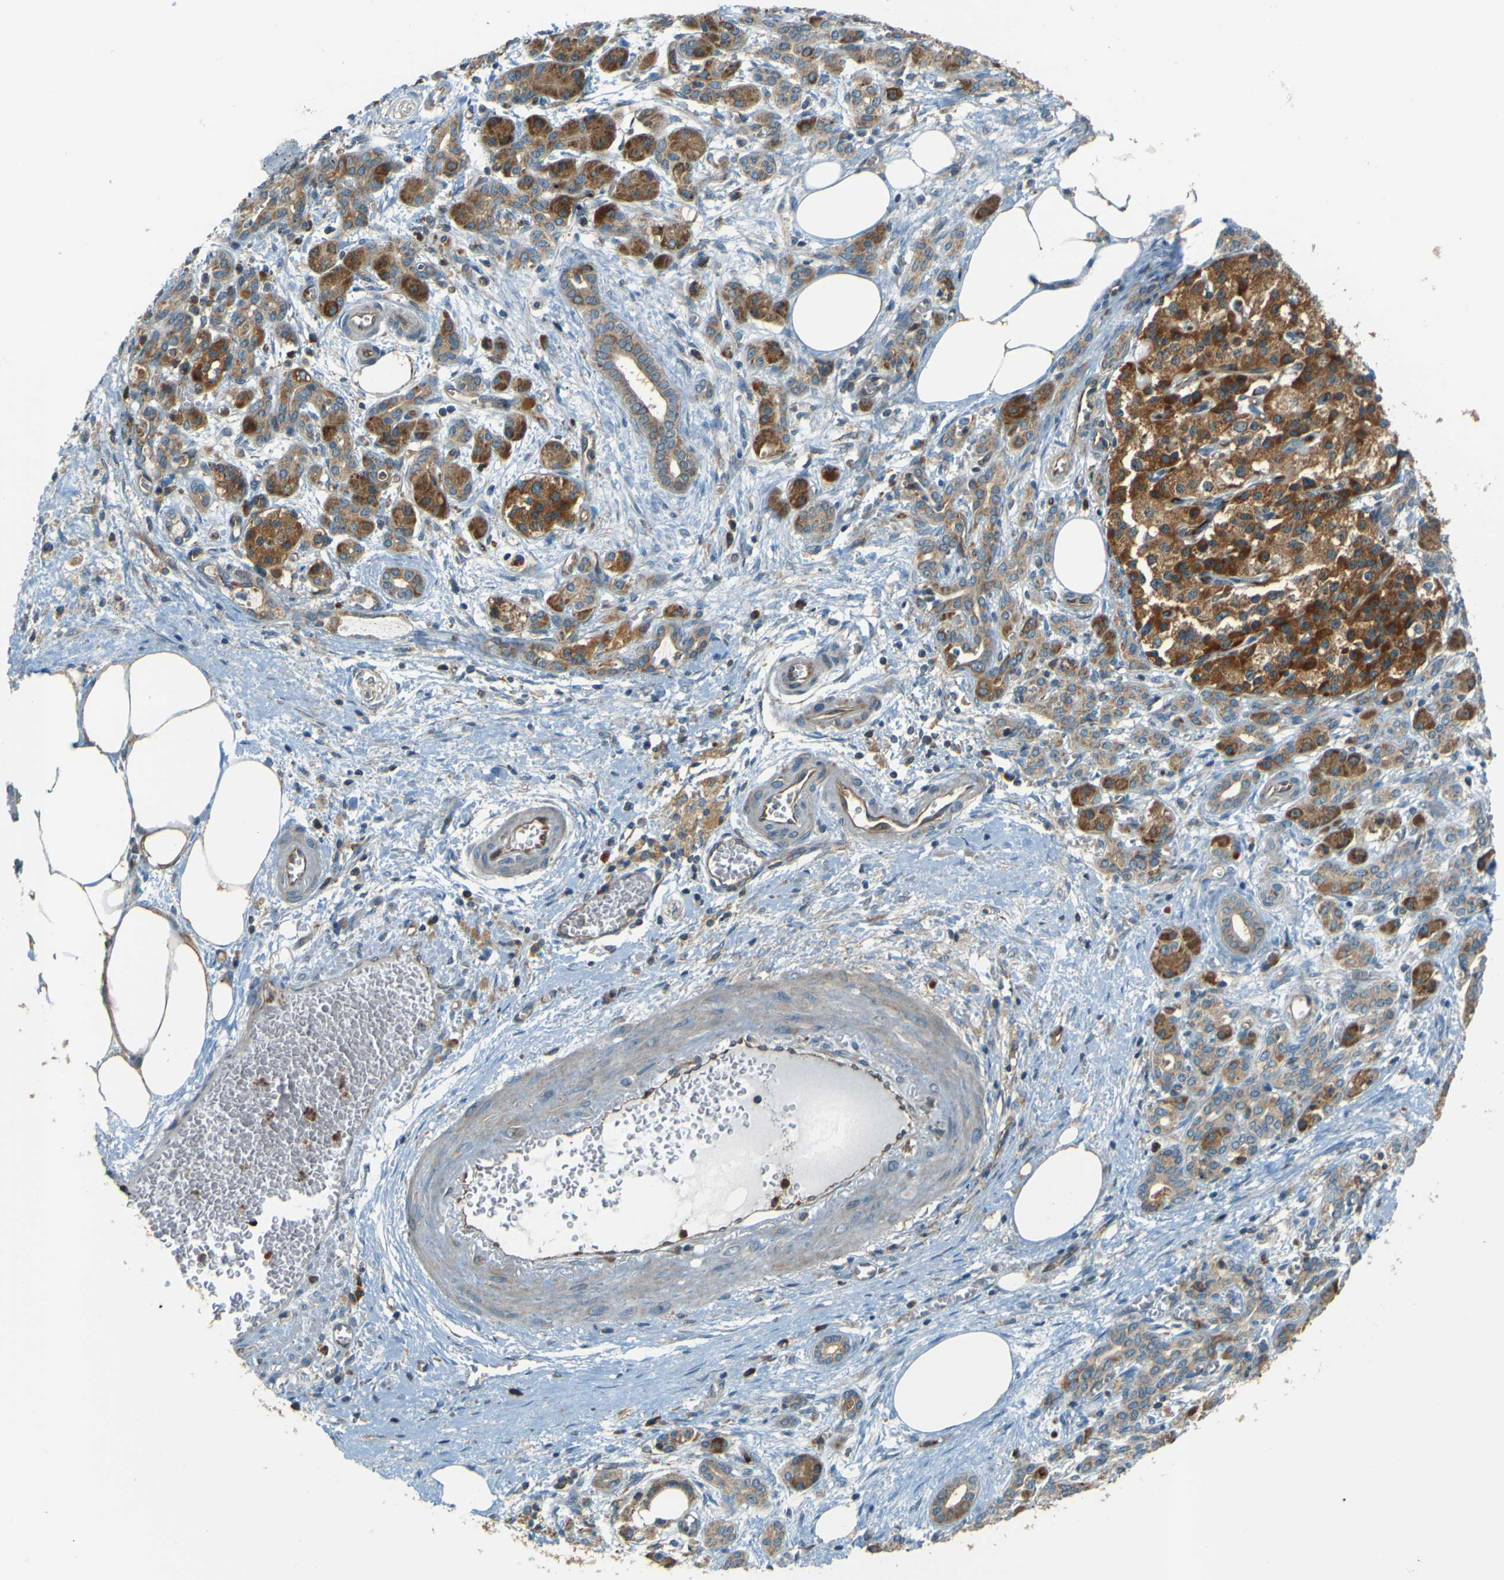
{"staining": {"intensity": "strong", "quantity": ">75%", "location": "cytoplasmic/membranous"}, "tissue": "pancreatic cancer", "cell_type": "Tumor cells", "image_type": "cancer", "snomed": [{"axis": "morphology", "description": "Adenocarcinoma, NOS"}, {"axis": "topography", "description": "Pancreas"}], "caption": "Protein staining of pancreatic adenocarcinoma tissue displays strong cytoplasmic/membranous positivity in approximately >75% of tumor cells.", "gene": "DNAJC5", "patient": {"sex": "female", "age": 70}}